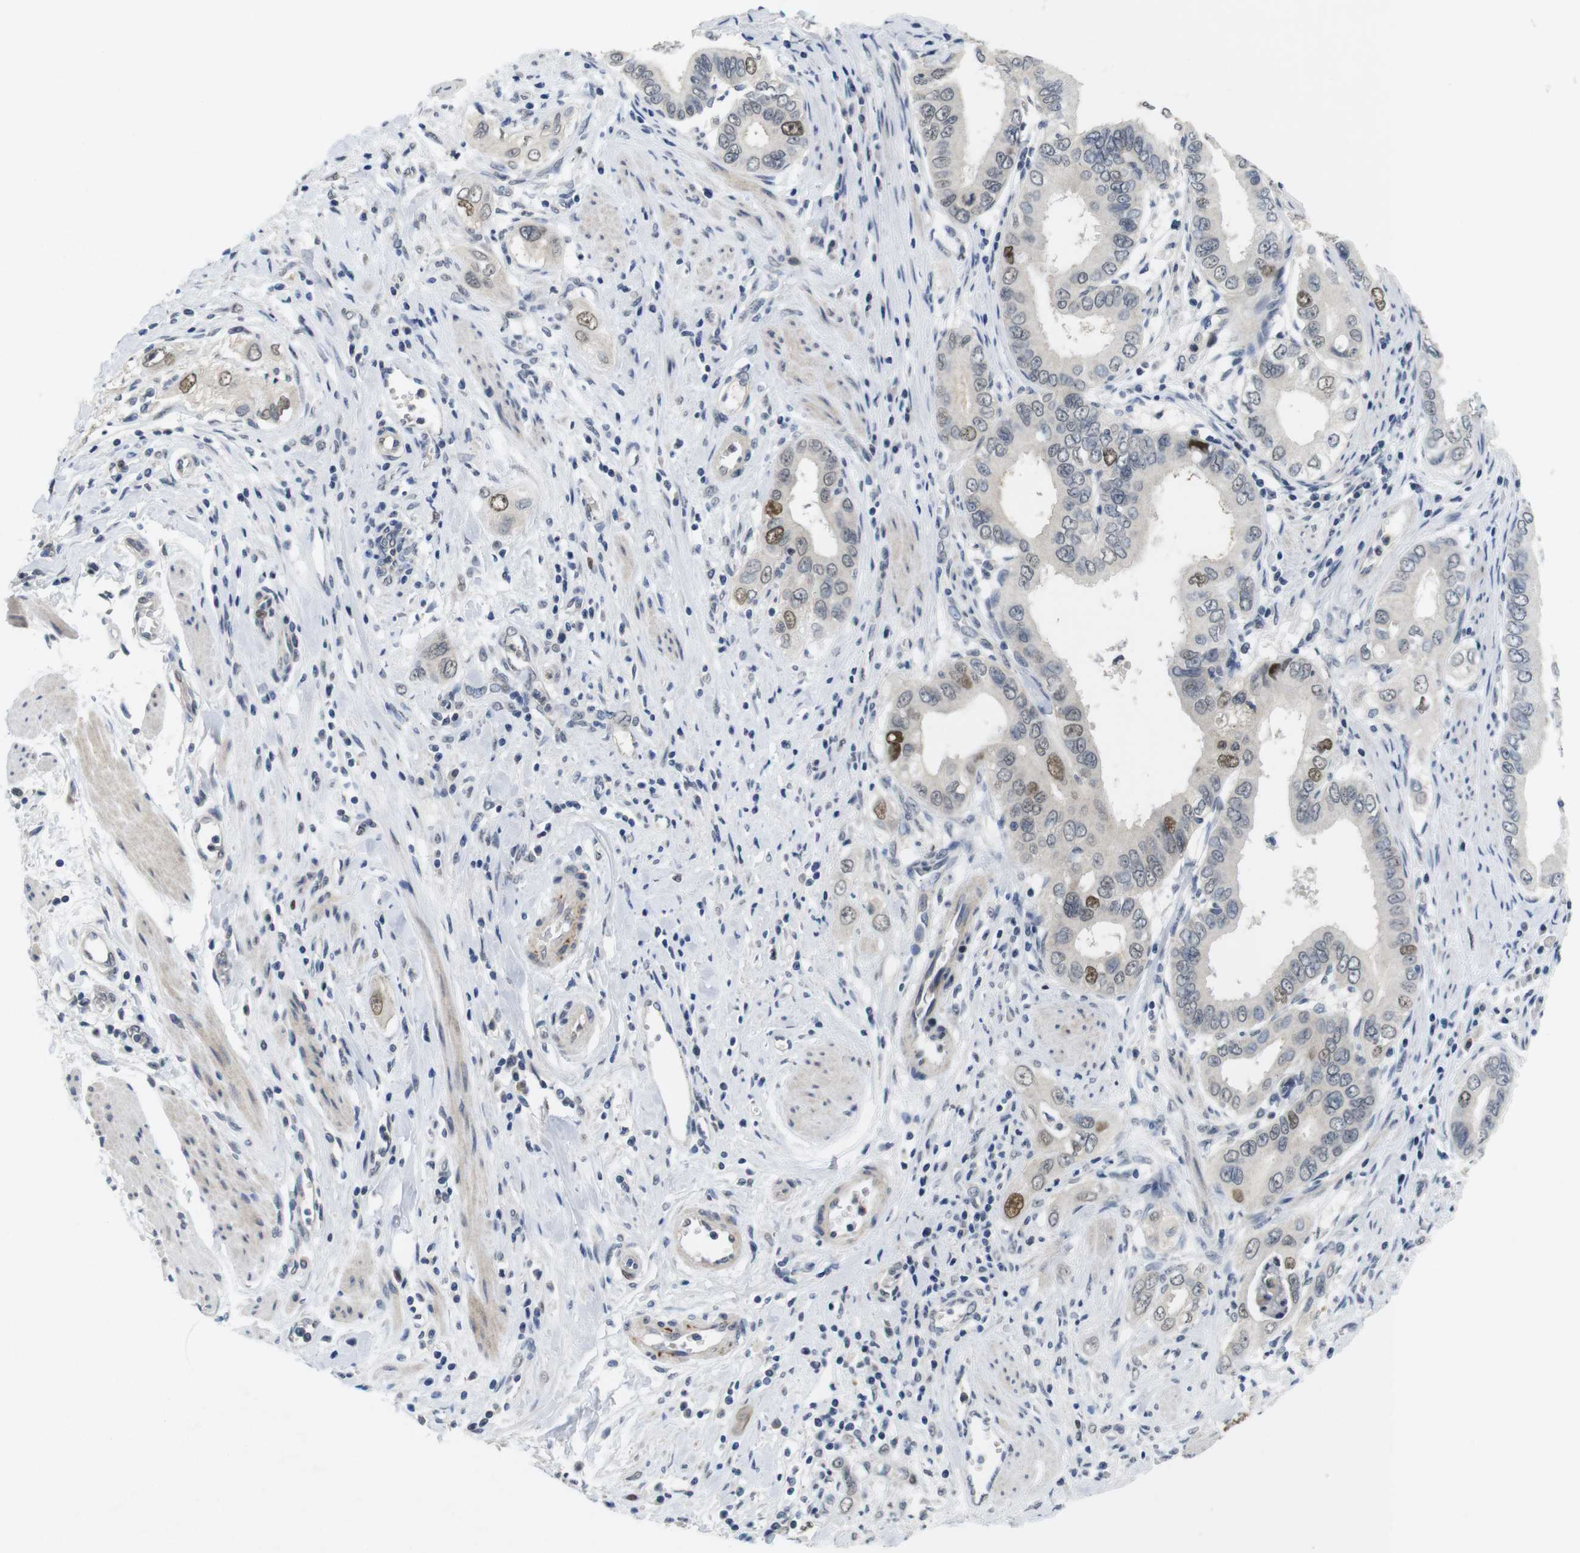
{"staining": {"intensity": "moderate", "quantity": "<25%", "location": "nuclear"}, "tissue": "pancreatic cancer", "cell_type": "Tumor cells", "image_type": "cancer", "snomed": [{"axis": "morphology", "description": "Normal tissue, NOS"}, {"axis": "topography", "description": "Lymph node"}], "caption": "A brown stain highlights moderate nuclear expression of a protein in human pancreatic cancer tumor cells. The staining is performed using DAB (3,3'-diaminobenzidine) brown chromogen to label protein expression. The nuclei are counter-stained blue using hematoxylin.", "gene": "SKP2", "patient": {"sex": "male", "age": 50}}